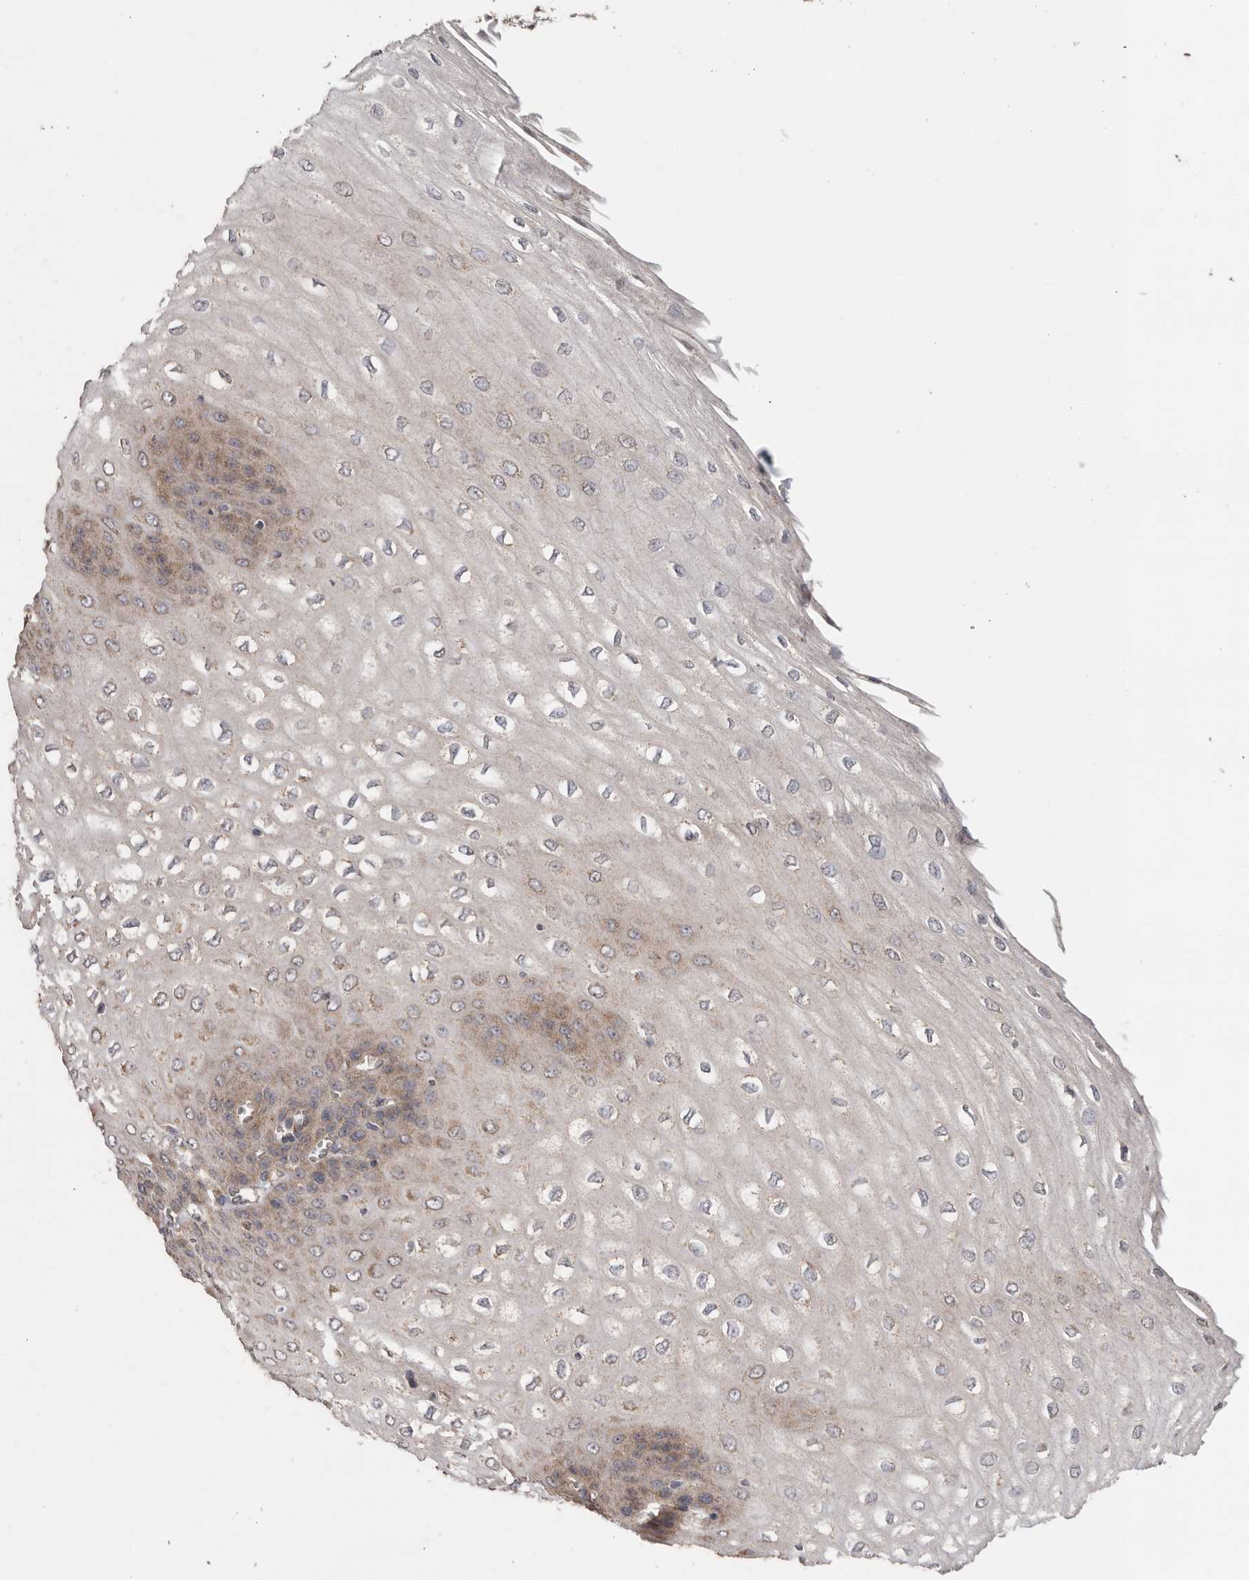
{"staining": {"intensity": "moderate", "quantity": "25%-75%", "location": "cytoplasmic/membranous"}, "tissue": "esophagus", "cell_type": "Squamous epithelial cells", "image_type": "normal", "snomed": [{"axis": "morphology", "description": "Normal tissue, NOS"}, {"axis": "topography", "description": "Esophagus"}], "caption": "Immunohistochemistry (IHC) micrograph of normal esophagus: human esophagus stained using immunohistochemistry exhibits medium levels of moderate protein expression localized specifically in the cytoplasmic/membranous of squamous epithelial cells, appearing as a cytoplasmic/membranous brown color.", "gene": "PODXL2", "patient": {"sex": "male", "age": 60}}